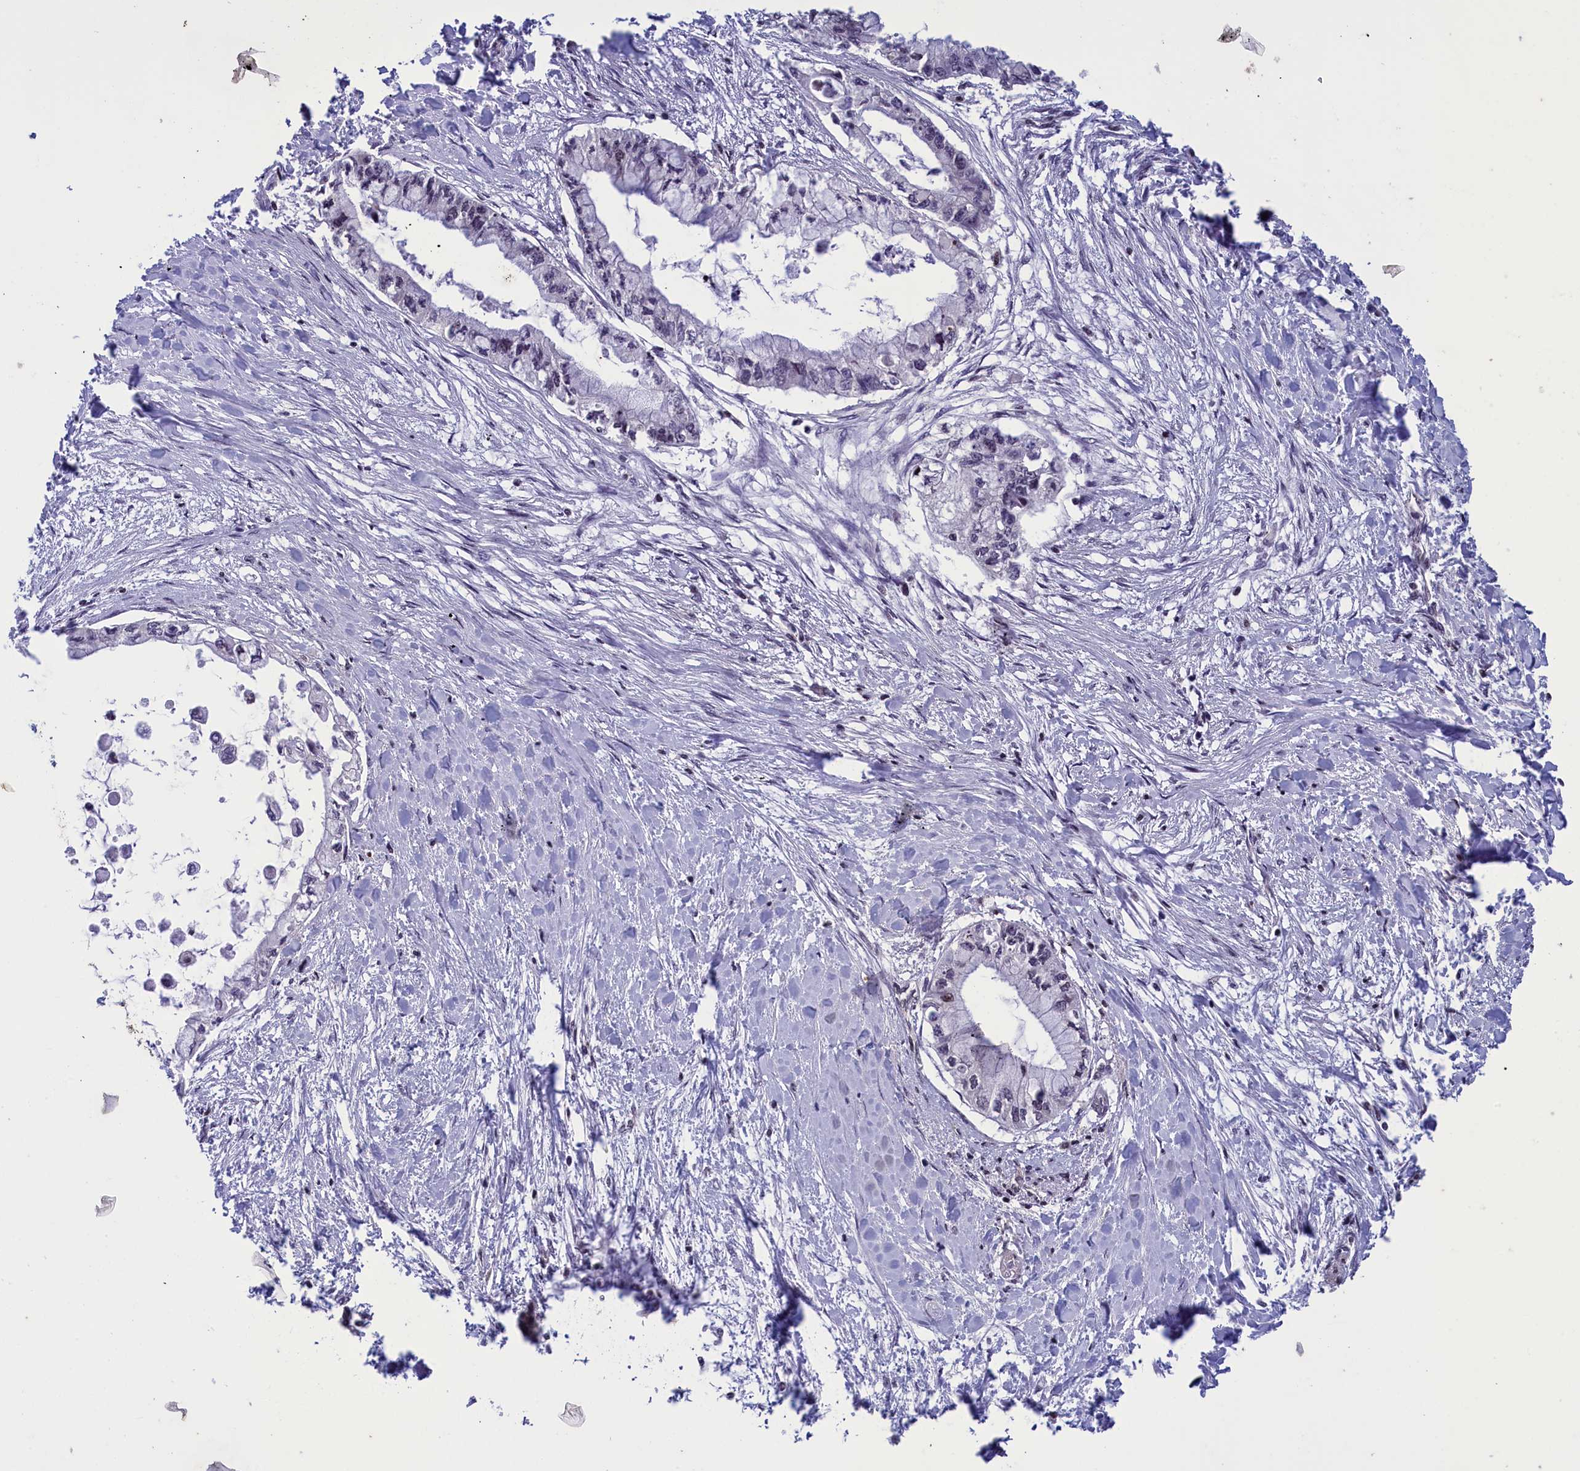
{"staining": {"intensity": "negative", "quantity": "none", "location": "none"}, "tissue": "pancreatic cancer", "cell_type": "Tumor cells", "image_type": "cancer", "snomed": [{"axis": "morphology", "description": "Adenocarcinoma, NOS"}, {"axis": "topography", "description": "Pancreas"}], "caption": "Image shows no protein positivity in tumor cells of adenocarcinoma (pancreatic) tissue.", "gene": "NUBP1", "patient": {"sex": "male", "age": 48}}